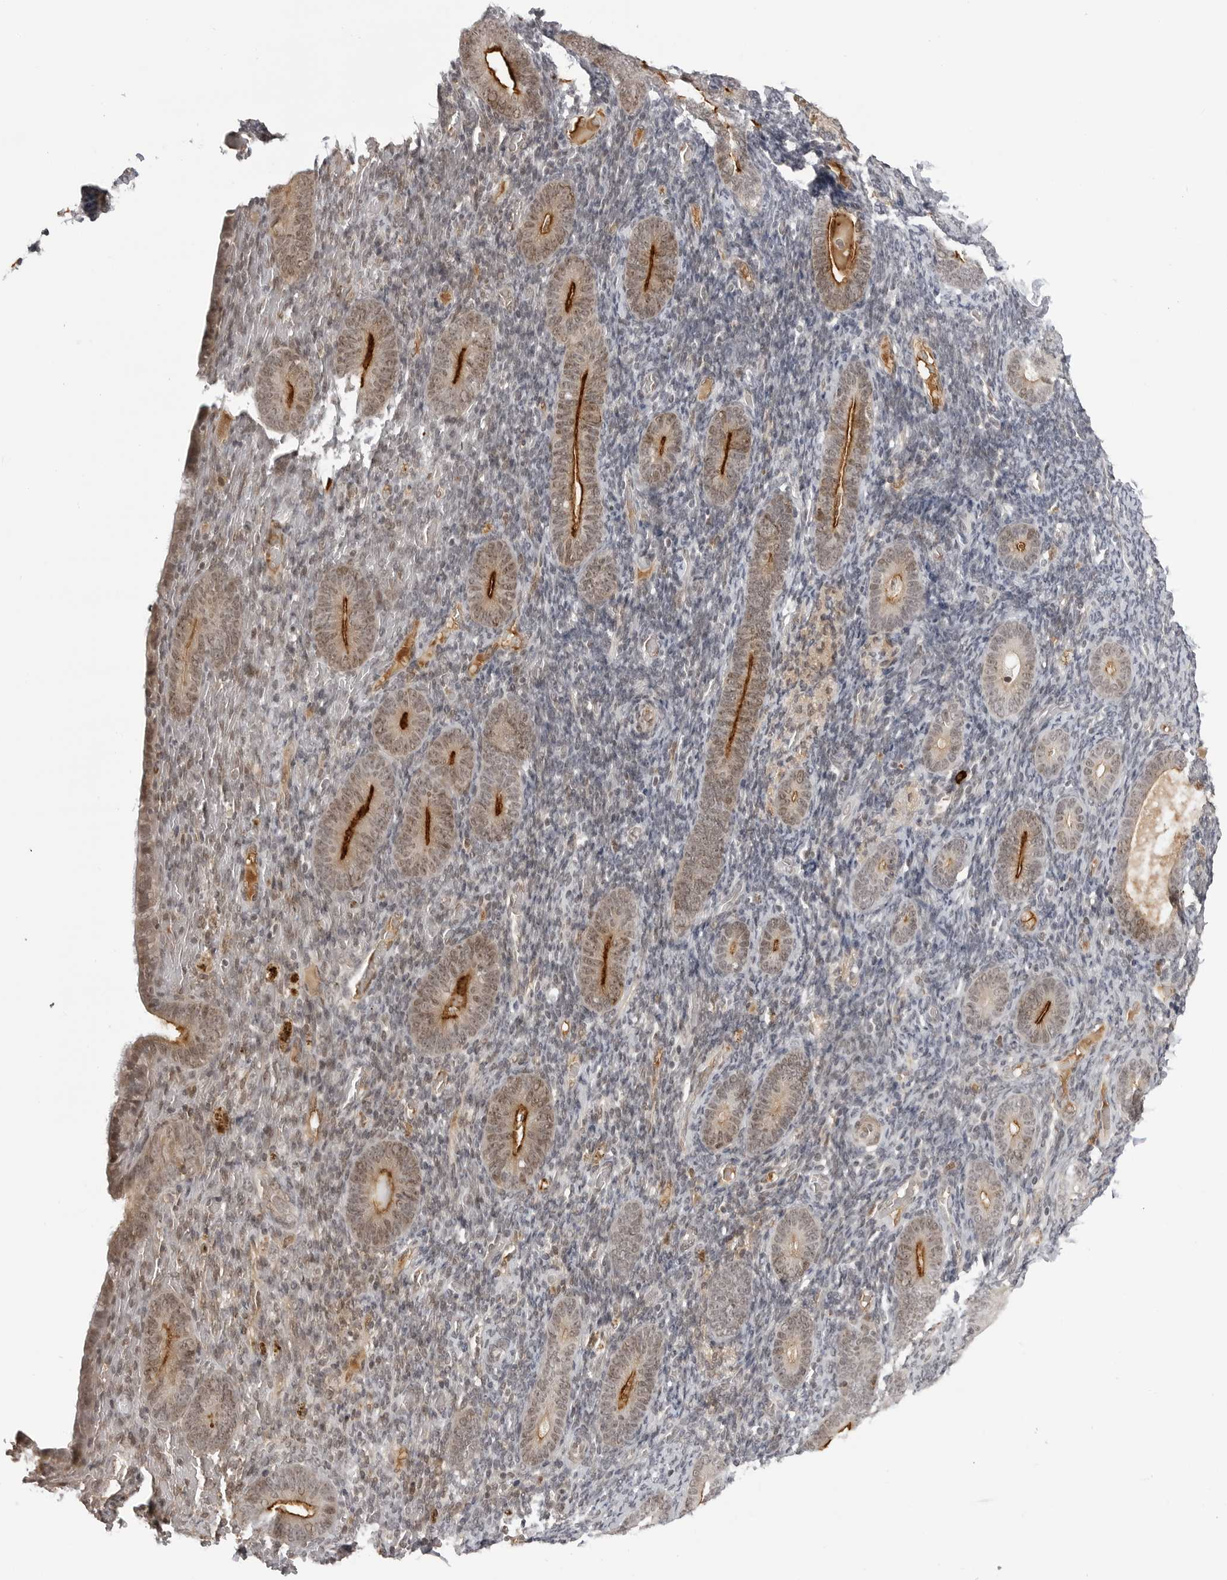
{"staining": {"intensity": "negative", "quantity": "none", "location": "none"}, "tissue": "endometrium", "cell_type": "Cells in endometrial stroma", "image_type": "normal", "snomed": [{"axis": "morphology", "description": "Normal tissue, NOS"}, {"axis": "topography", "description": "Endometrium"}], "caption": "Immunohistochemical staining of unremarkable human endometrium demonstrates no significant positivity in cells in endometrial stroma.", "gene": "PHF3", "patient": {"sex": "female", "age": 51}}